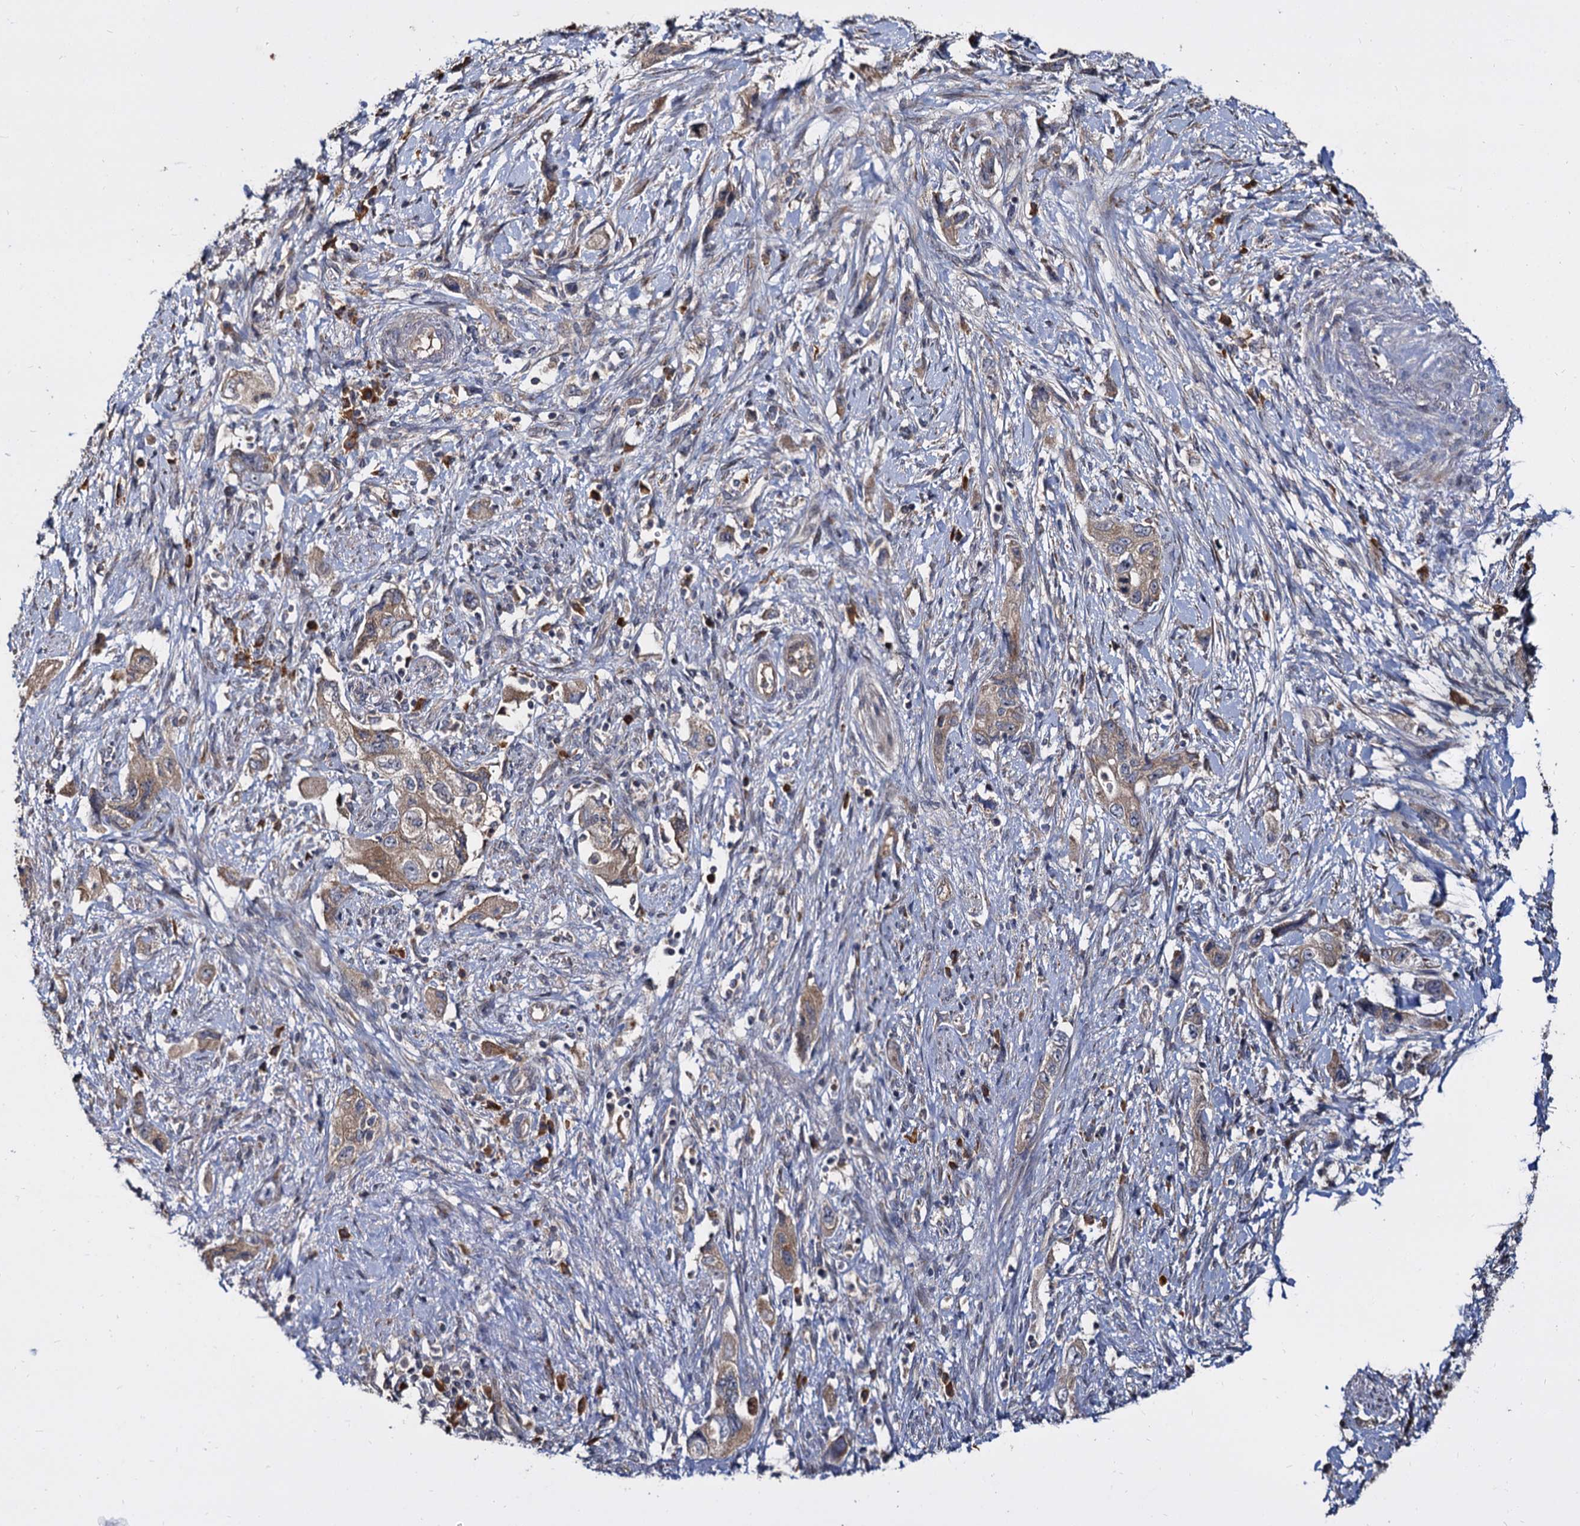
{"staining": {"intensity": "weak", "quantity": ">75%", "location": "cytoplasmic/membranous"}, "tissue": "pancreatic cancer", "cell_type": "Tumor cells", "image_type": "cancer", "snomed": [{"axis": "morphology", "description": "Adenocarcinoma, NOS"}, {"axis": "topography", "description": "Pancreas"}], "caption": "High-power microscopy captured an immunohistochemistry (IHC) histopathology image of pancreatic adenocarcinoma, revealing weak cytoplasmic/membranous expression in approximately >75% of tumor cells.", "gene": "WWC3", "patient": {"sex": "female", "age": 73}}